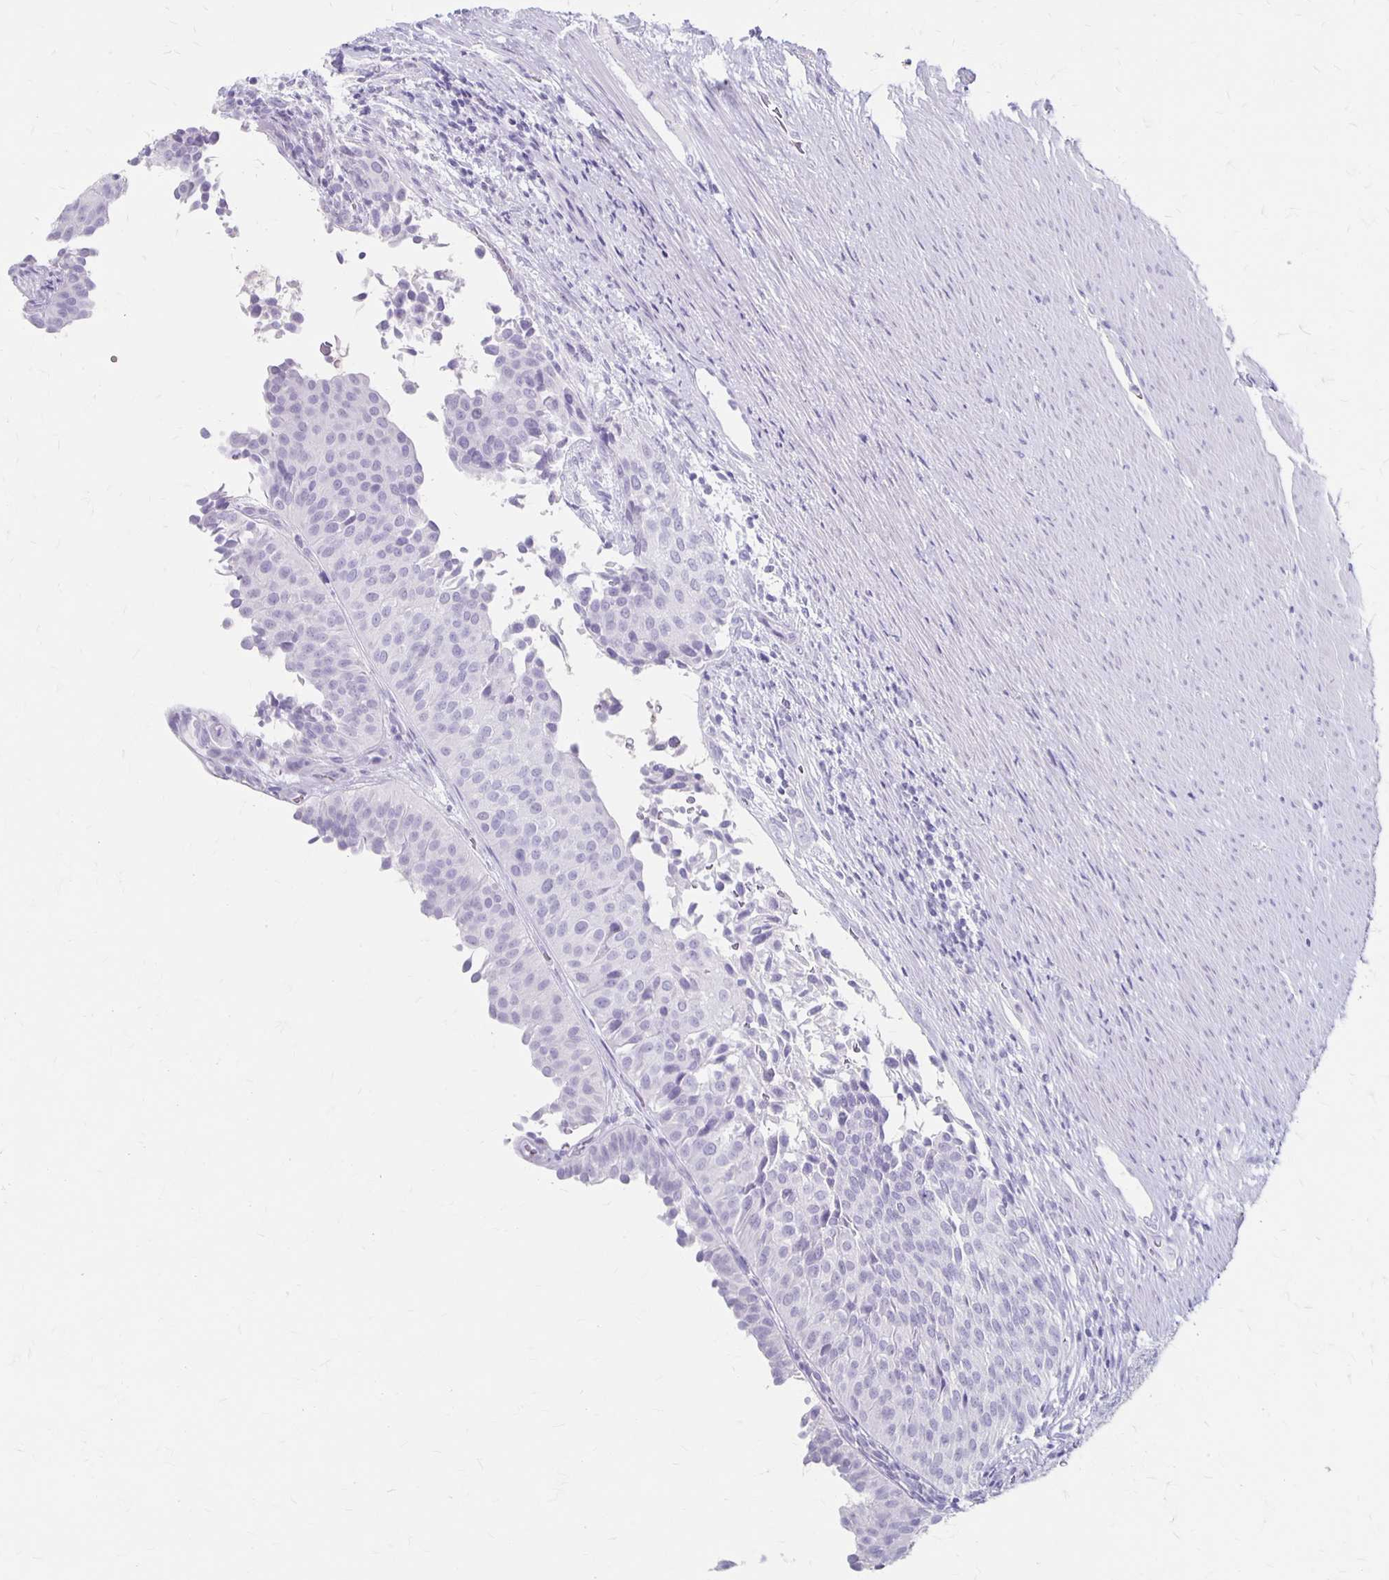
{"staining": {"intensity": "negative", "quantity": "none", "location": "none"}, "tissue": "urinary bladder", "cell_type": "Urothelial cells", "image_type": "normal", "snomed": [{"axis": "morphology", "description": "Normal tissue, NOS"}, {"axis": "topography", "description": "Urinary bladder"}, {"axis": "topography", "description": "Prostate"}], "caption": "This is an immunohistochemistry (IHC) photomicrograph of unremarkable urinary bladder. There is no staining in urothelial cells.", "gene": "MAGEC2", "patient": {"sex": "male", "age": 77}}